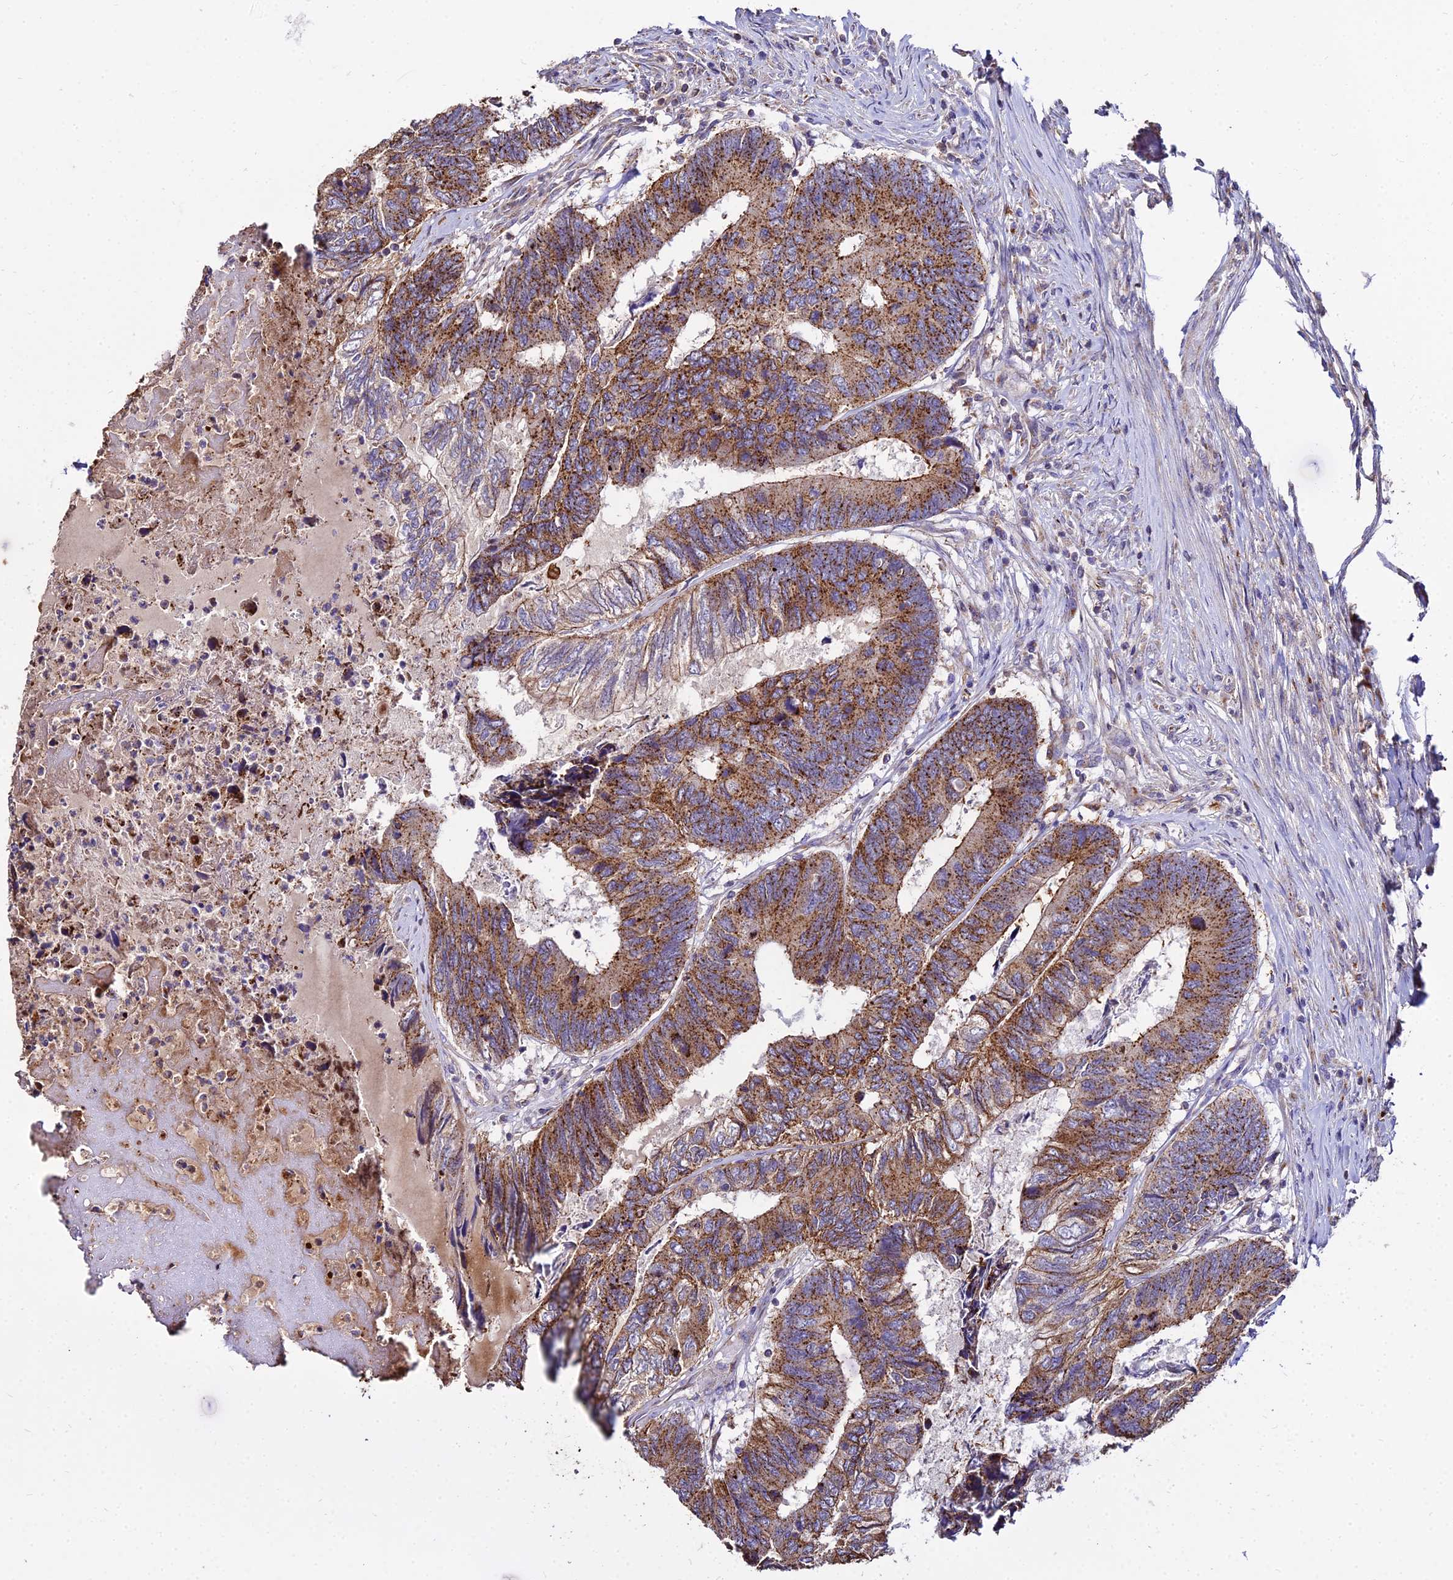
{"staining": {"intensity": "strong", "quantity": ">75%", "location": "cytoplasmic/membranous"}, "tissue": "colorectal cancer", "cell_type": "Tumor cells", "image_type": "cancer", "snomed": [{"axis": "morphology", "description": "Adenocarcinoma, NOS"}, {"axis": "topography", "description": "Colon"}], "caption": "A brown stain labels strong cytoplasmic/membranous expression of a protein in colorectal cancer (adenocarcinoma) tumor cells.", "gene": "PEX19", "patient": {"sex": "female", "age": 67}}